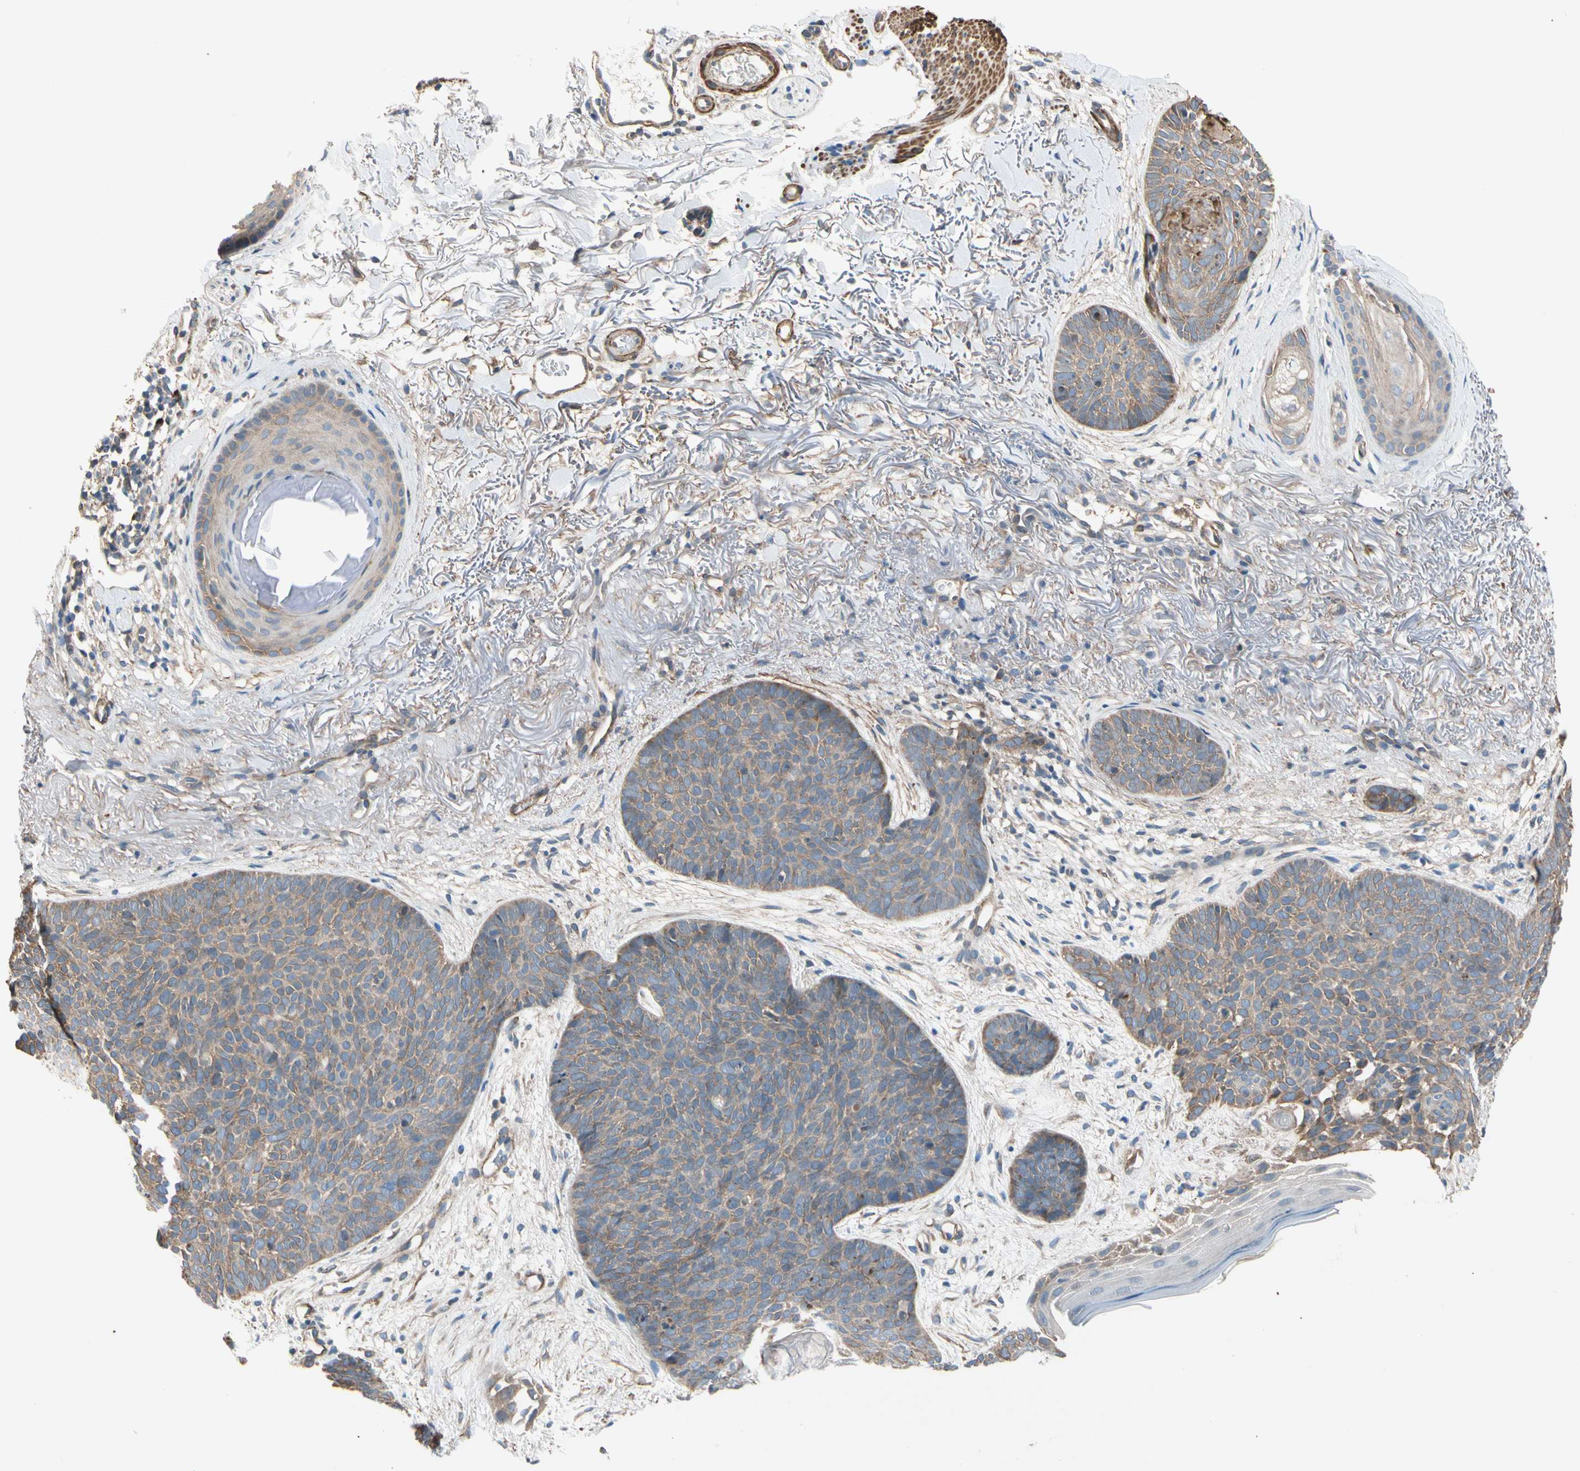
{"staining": {"intensity": "moderate", "quantity": ">75%", "location": "cytoplasmic/membranous"}, "tissue": "skin cancer", "cell_type": "Tumor cells", "image_type": "cancer", "snomed": [{"axis": "morphology", "description": "Normal tissue, NOS"}, {"axis": "morphology", "description": "Basal cell carcinoma"}, {"axis": "topography", "description": "Skin"}], "caption": "This is an image of immunohistochemistry (IHC) staining of skin basal cell carcinoma, which shows moderate staining in the cytoplasmic/membranous of tumor cells.", "gene": "LIMK2", "patient": {"sex": "female", "age": 70}}